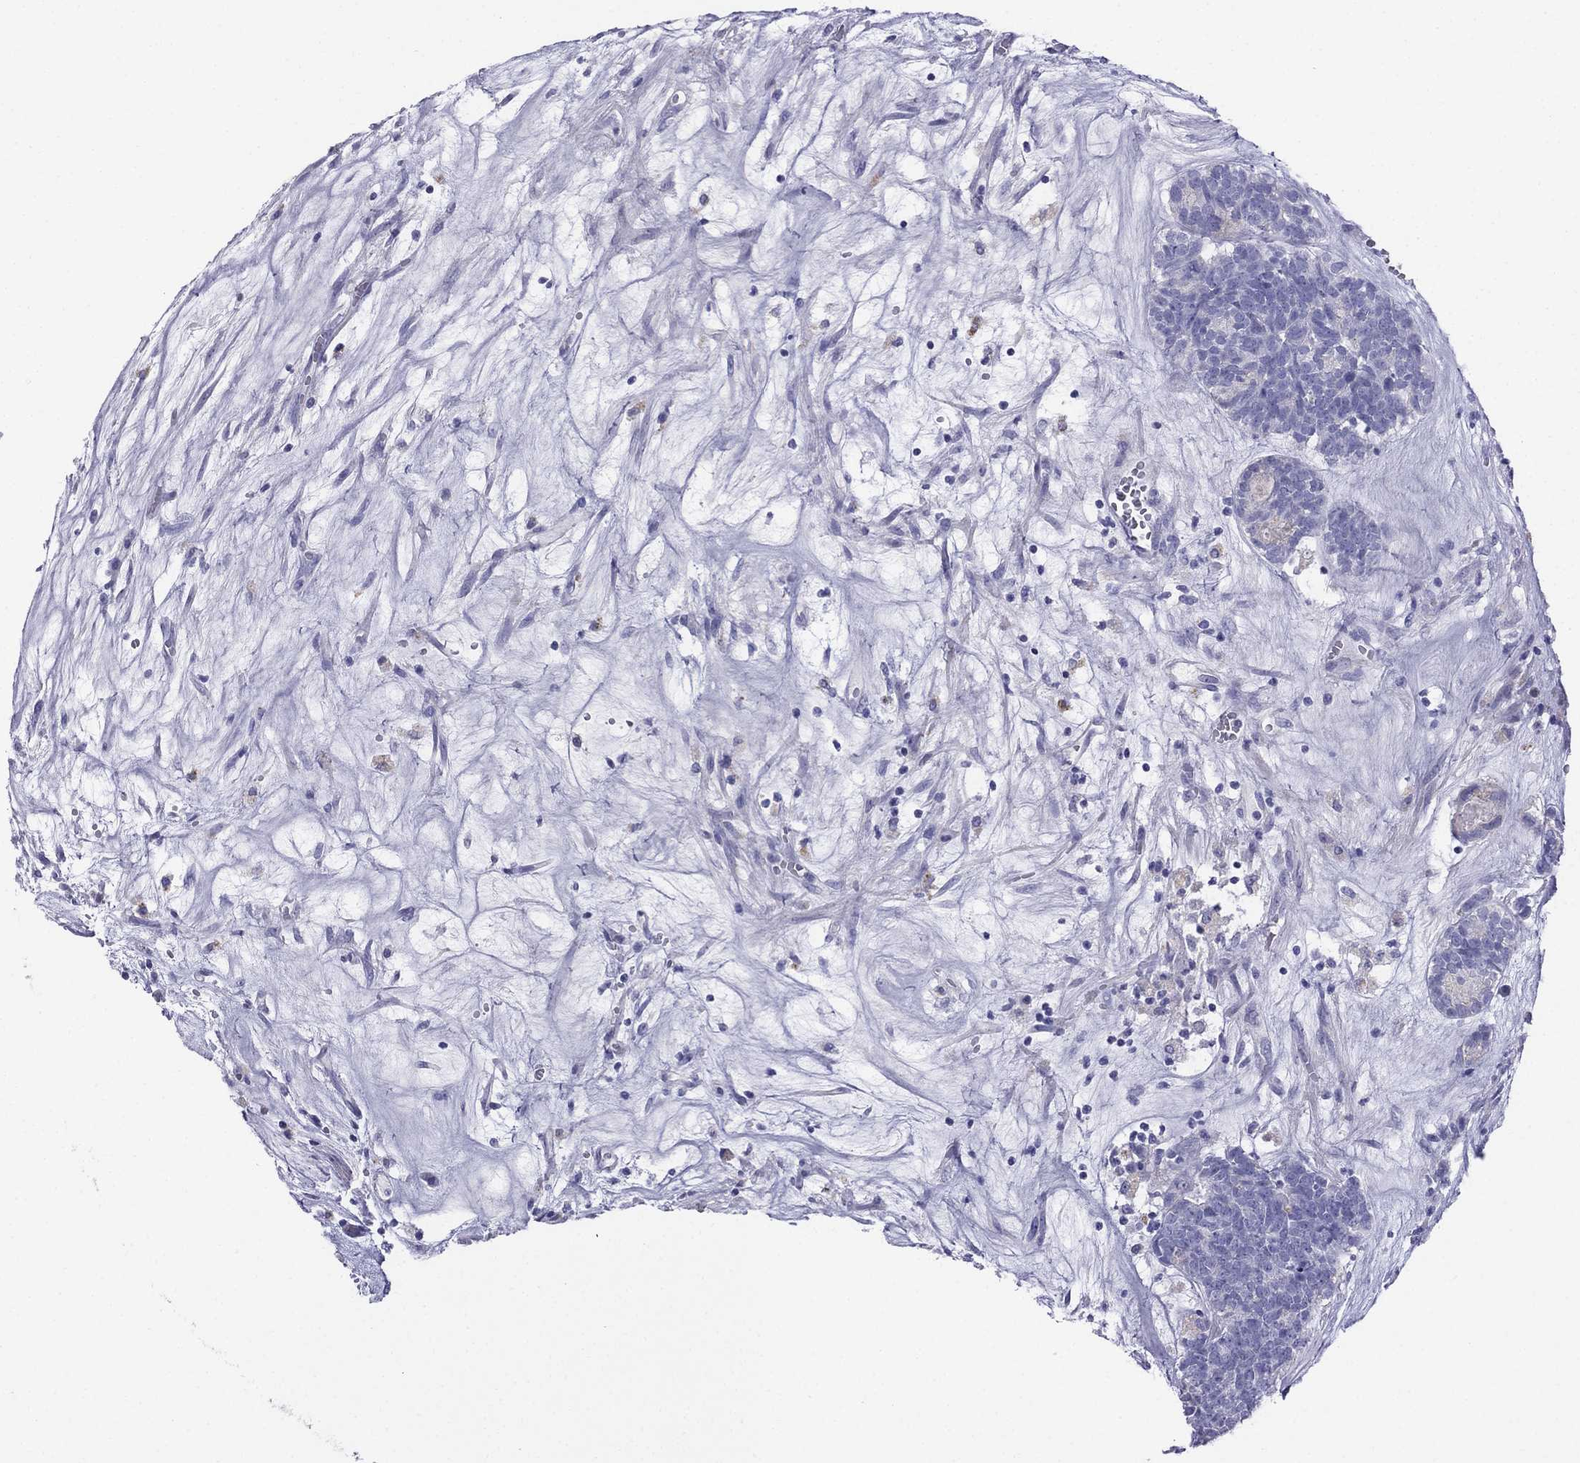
{"staining": {"intensity": "negative", "quantity": "none", "location": "none"}, "tissue": "head and neck cancer", "cell_type": "Tumor cells", "image_type": "cancer", "snomed": [{"axis": "morphology", "description": "Adenocarcinoma, NOS"}, {"axis": "topography", "description": "Head-Neck"}], "caption": "DAB immunohistochemical staining of human adenocarcinoma (head and neck) shows no significant staining in tumor cells.", "gene": "ALOXE3", "patient": {"sex": "female", "age": 81}}